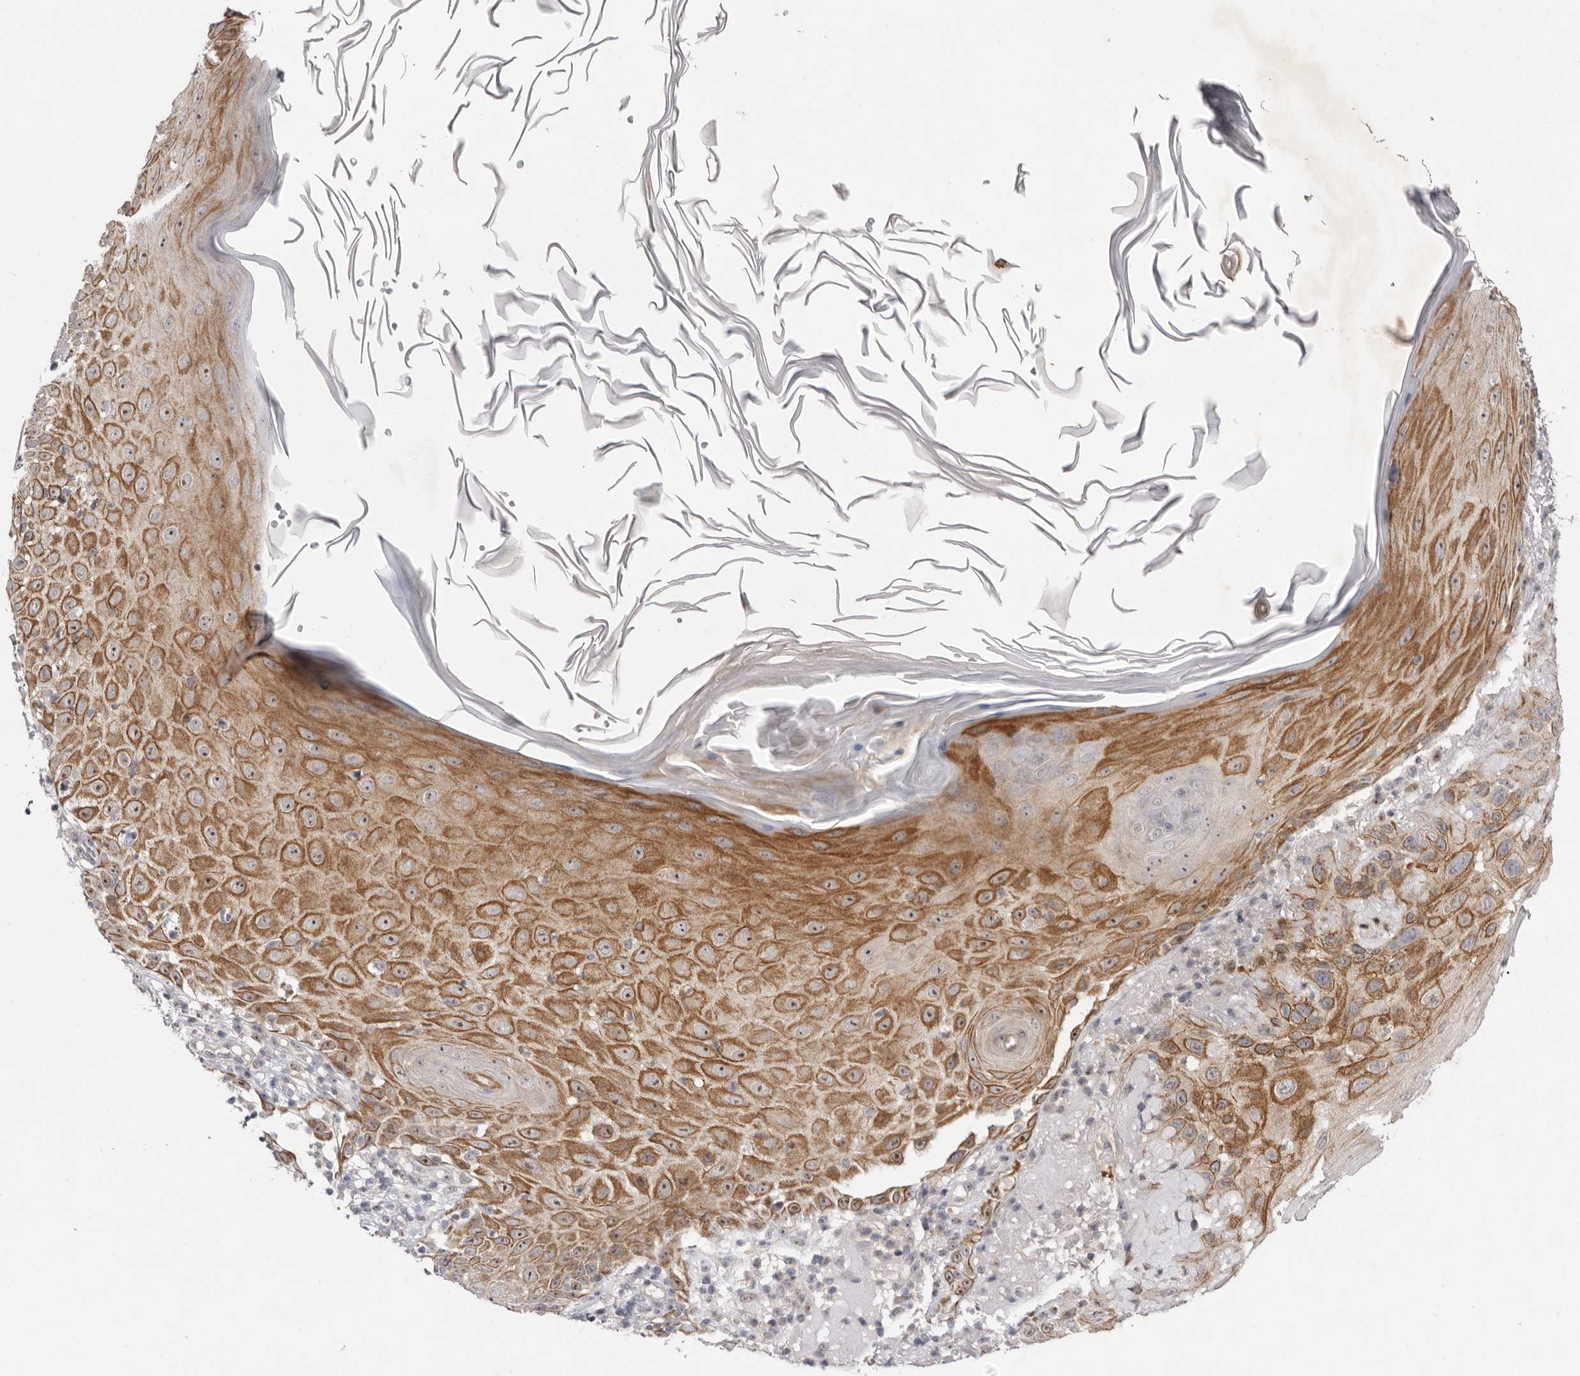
{"staining": {"intensity": "moderate", "quantity": ">75%", "location": "cytoplasmic/membranous"}, "tissue": "skin cancer", "cell_type": "Tumor cells", "image_type": "cancer", "snomed": [{"axis": "morphology", "description": "Normal tissue, NOS"}, {"axis": "morphology", "description": "Squamous cell carcinoma, NOS"}, {"axis": "topography", "description": "Skin"}], "caption": "Skin squamous cell carcinoma was stained to show a protein in brown. There is medium levels of moderate cytoplasmic/membranous staining in approximately >75% of tumor cells. (DAB IHC, brown staining for protein, blue staining for nuclei).", "gene": "TADA1", "patient": {"sex": "female", "age": 96}}